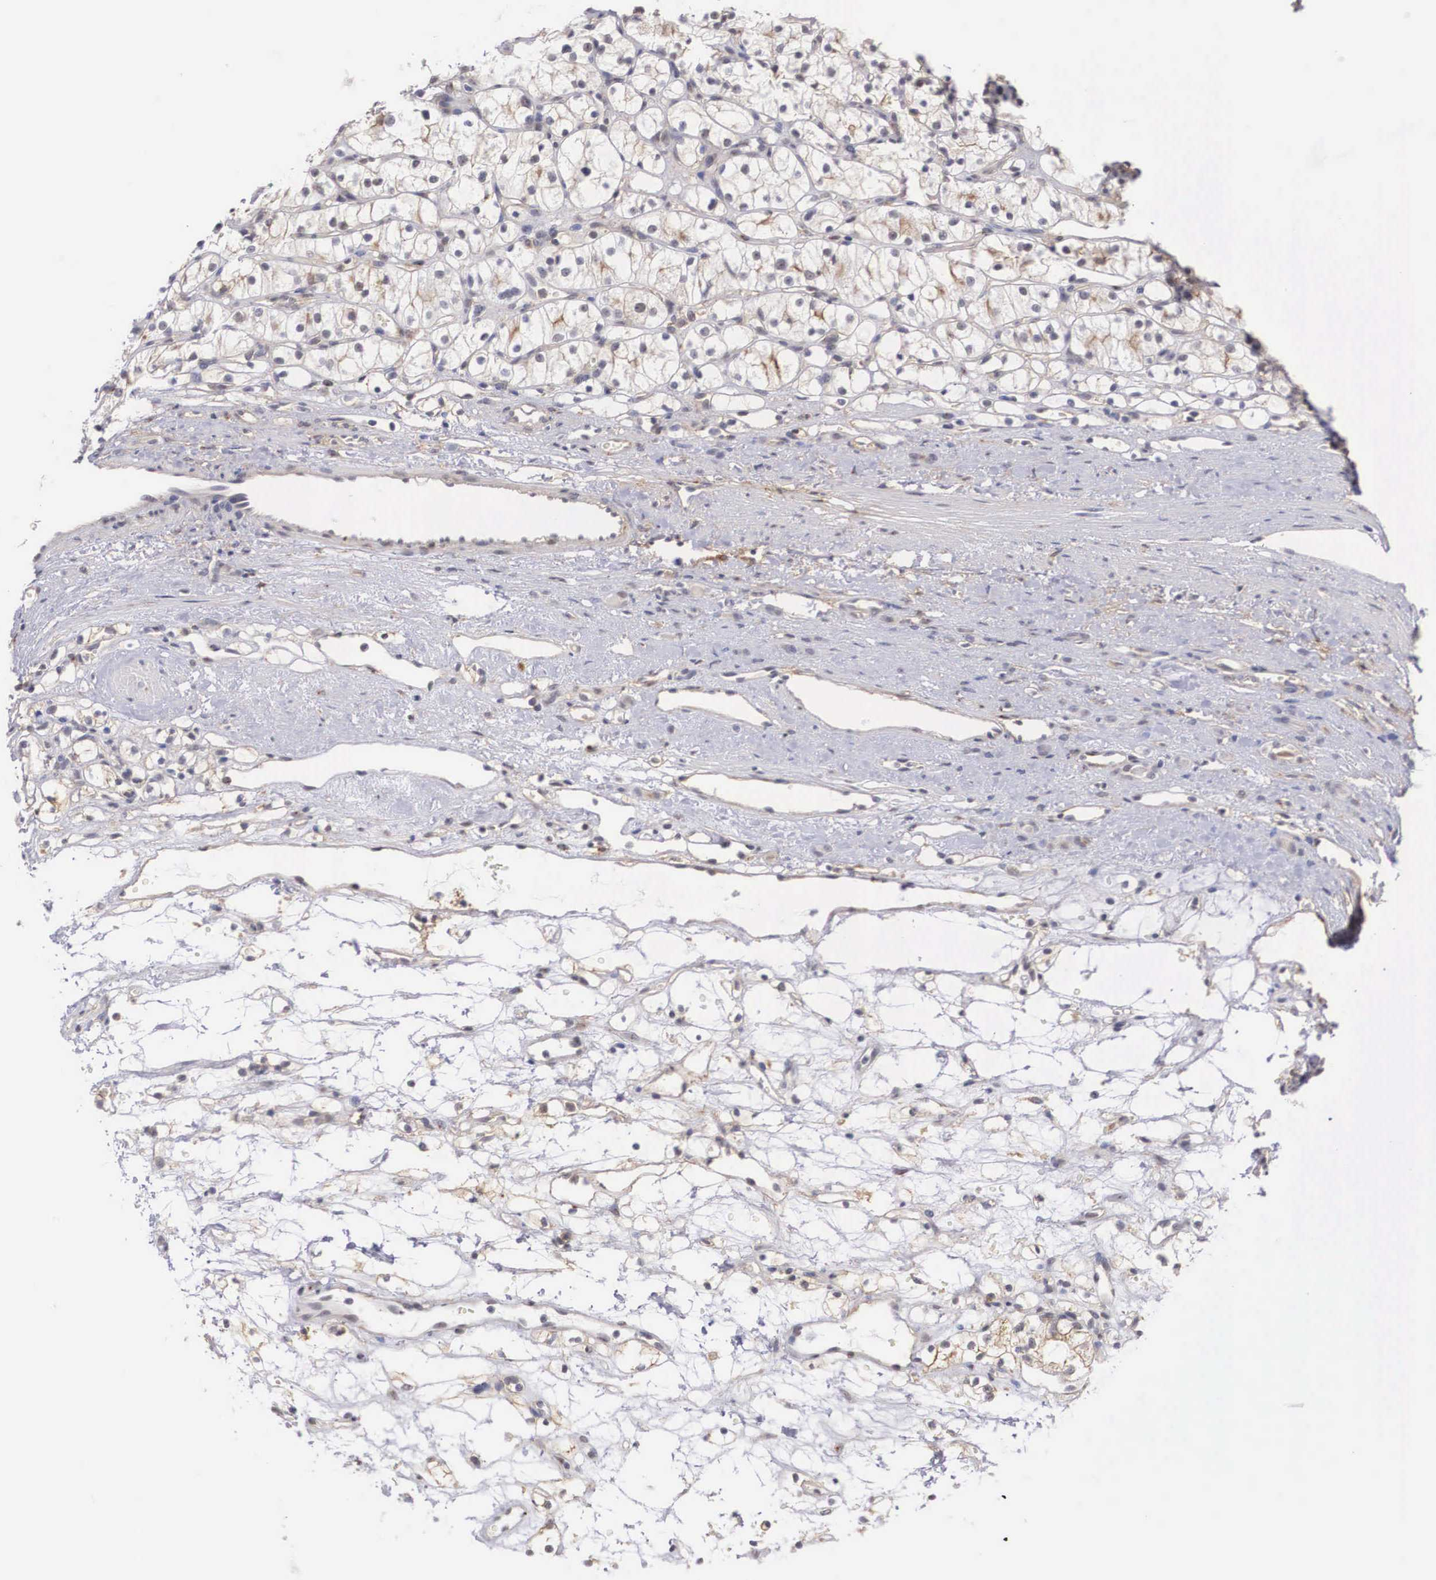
{"staining": {"intensity": "weak", "quantity": "<25%", "location": "cytoplasmic/membranous"}, "tissue": "renal cancer", "cell_type": "Tumor cells", "image_type": "cancer", "snomed": [{"axis": "morphology", "description": "Adenocarcinoma, NOS"}, {"axis": "topography", "description": "Kidney"}], "caption": "Tumor cells are negative for brown protein staining in adenocarcinoma (renal). (Immunohistochemistry, brightfield microscopy, high magnification).", "gene": "NR4A2", "patient": {"sex": "female", "age": 60}}